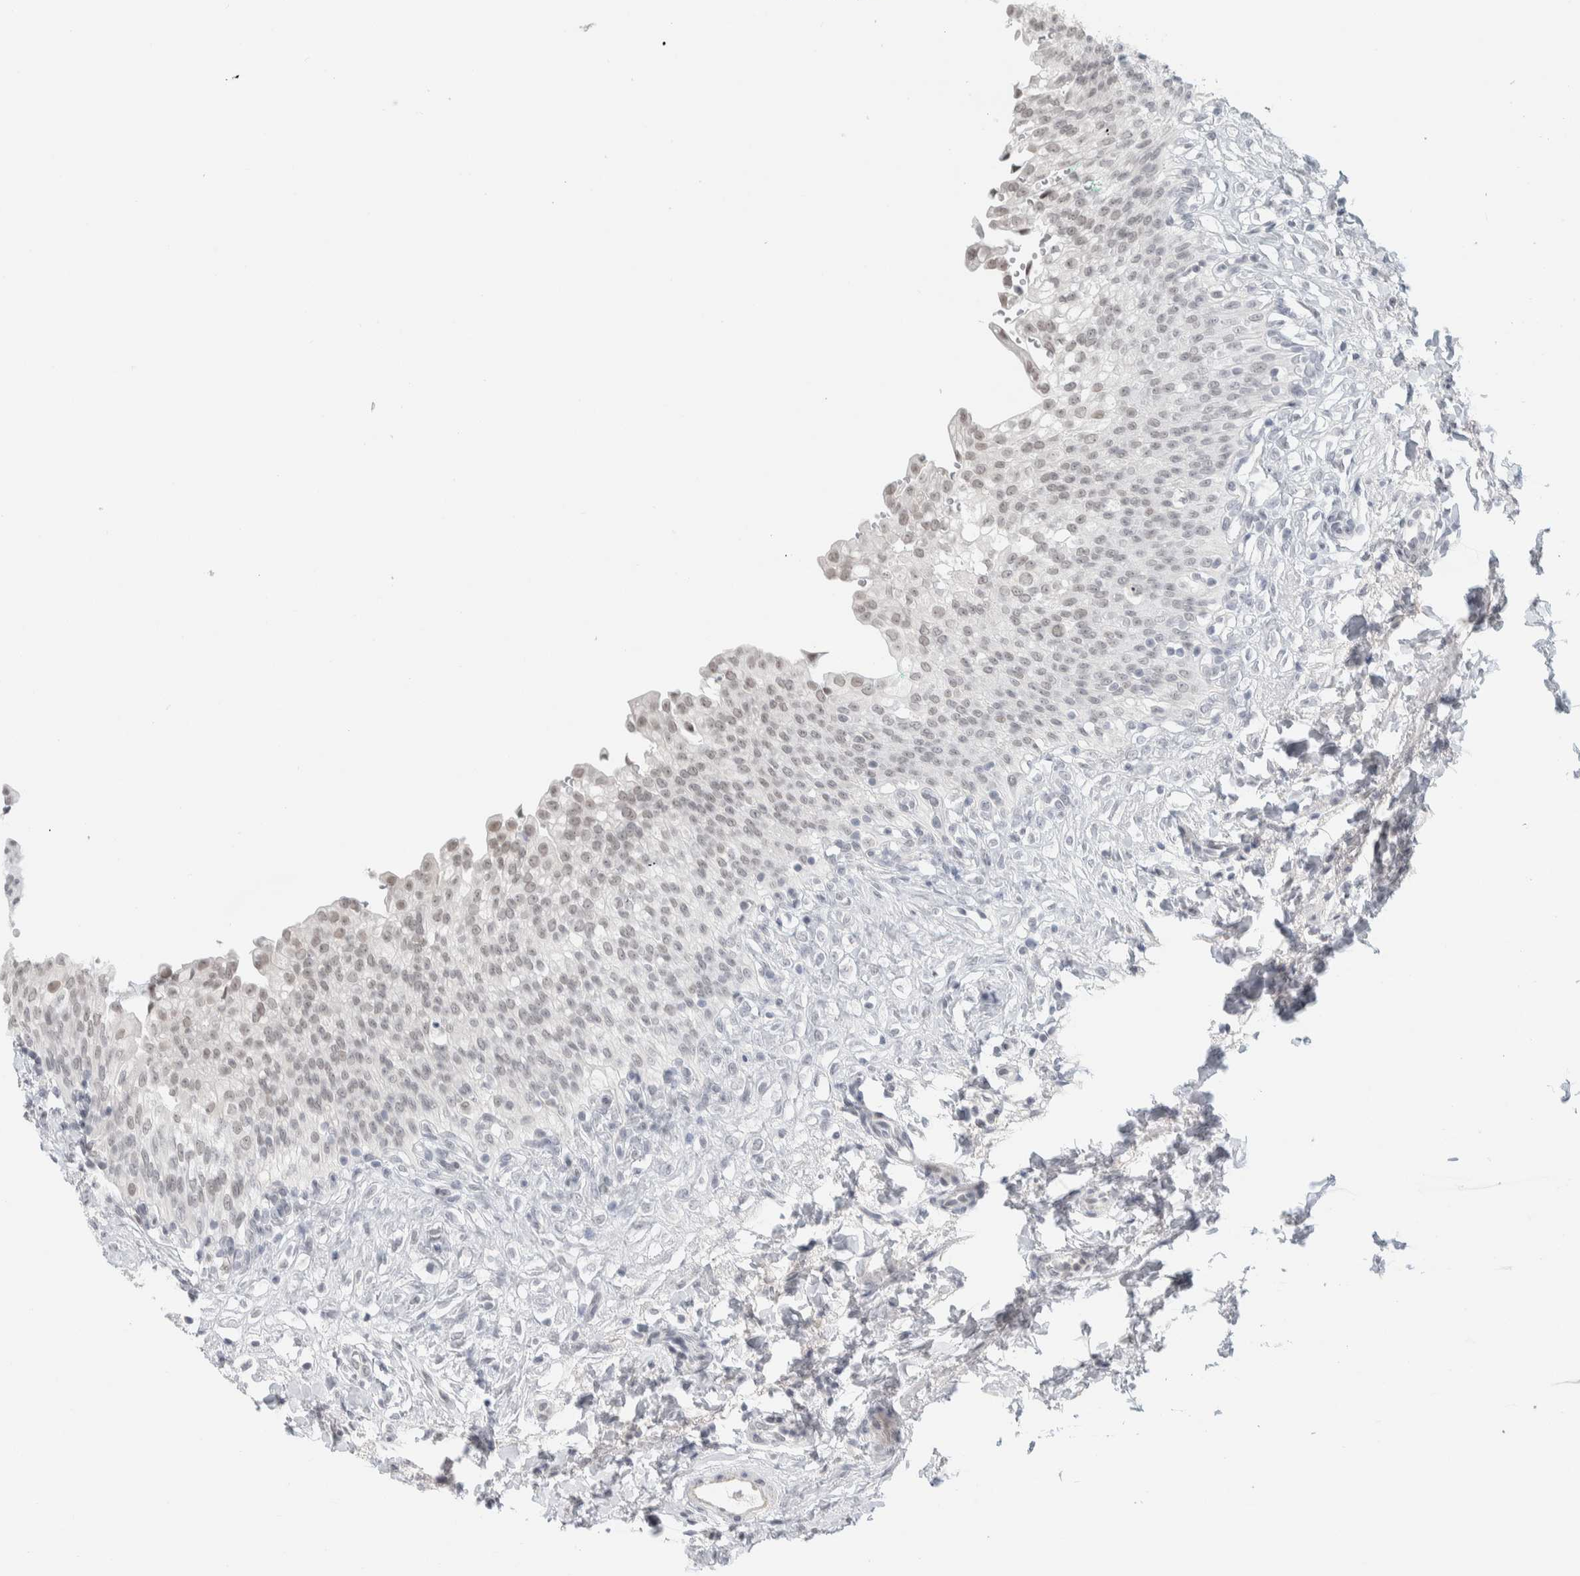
{"staining": {"intensity": "weak", "quantity": "25%-75%", "location": "nuclear"}, "tissue": "urinary bladder", "cell_type": "Urothelial cells", "image_type": "normal", "snomed": [{"axis": "morphology", "description": "Urothelial carcinoma, High grade"}, {"axis": "topography", "description": "Urinary bladder"}], "caption": "Urothelial cells exhibit low levels of weak nuclear positivity in about 25%-75% of cells in benign human urinary bladder.", "gene": "CDH17", "patient": {"sex": "male", "age": 46}}